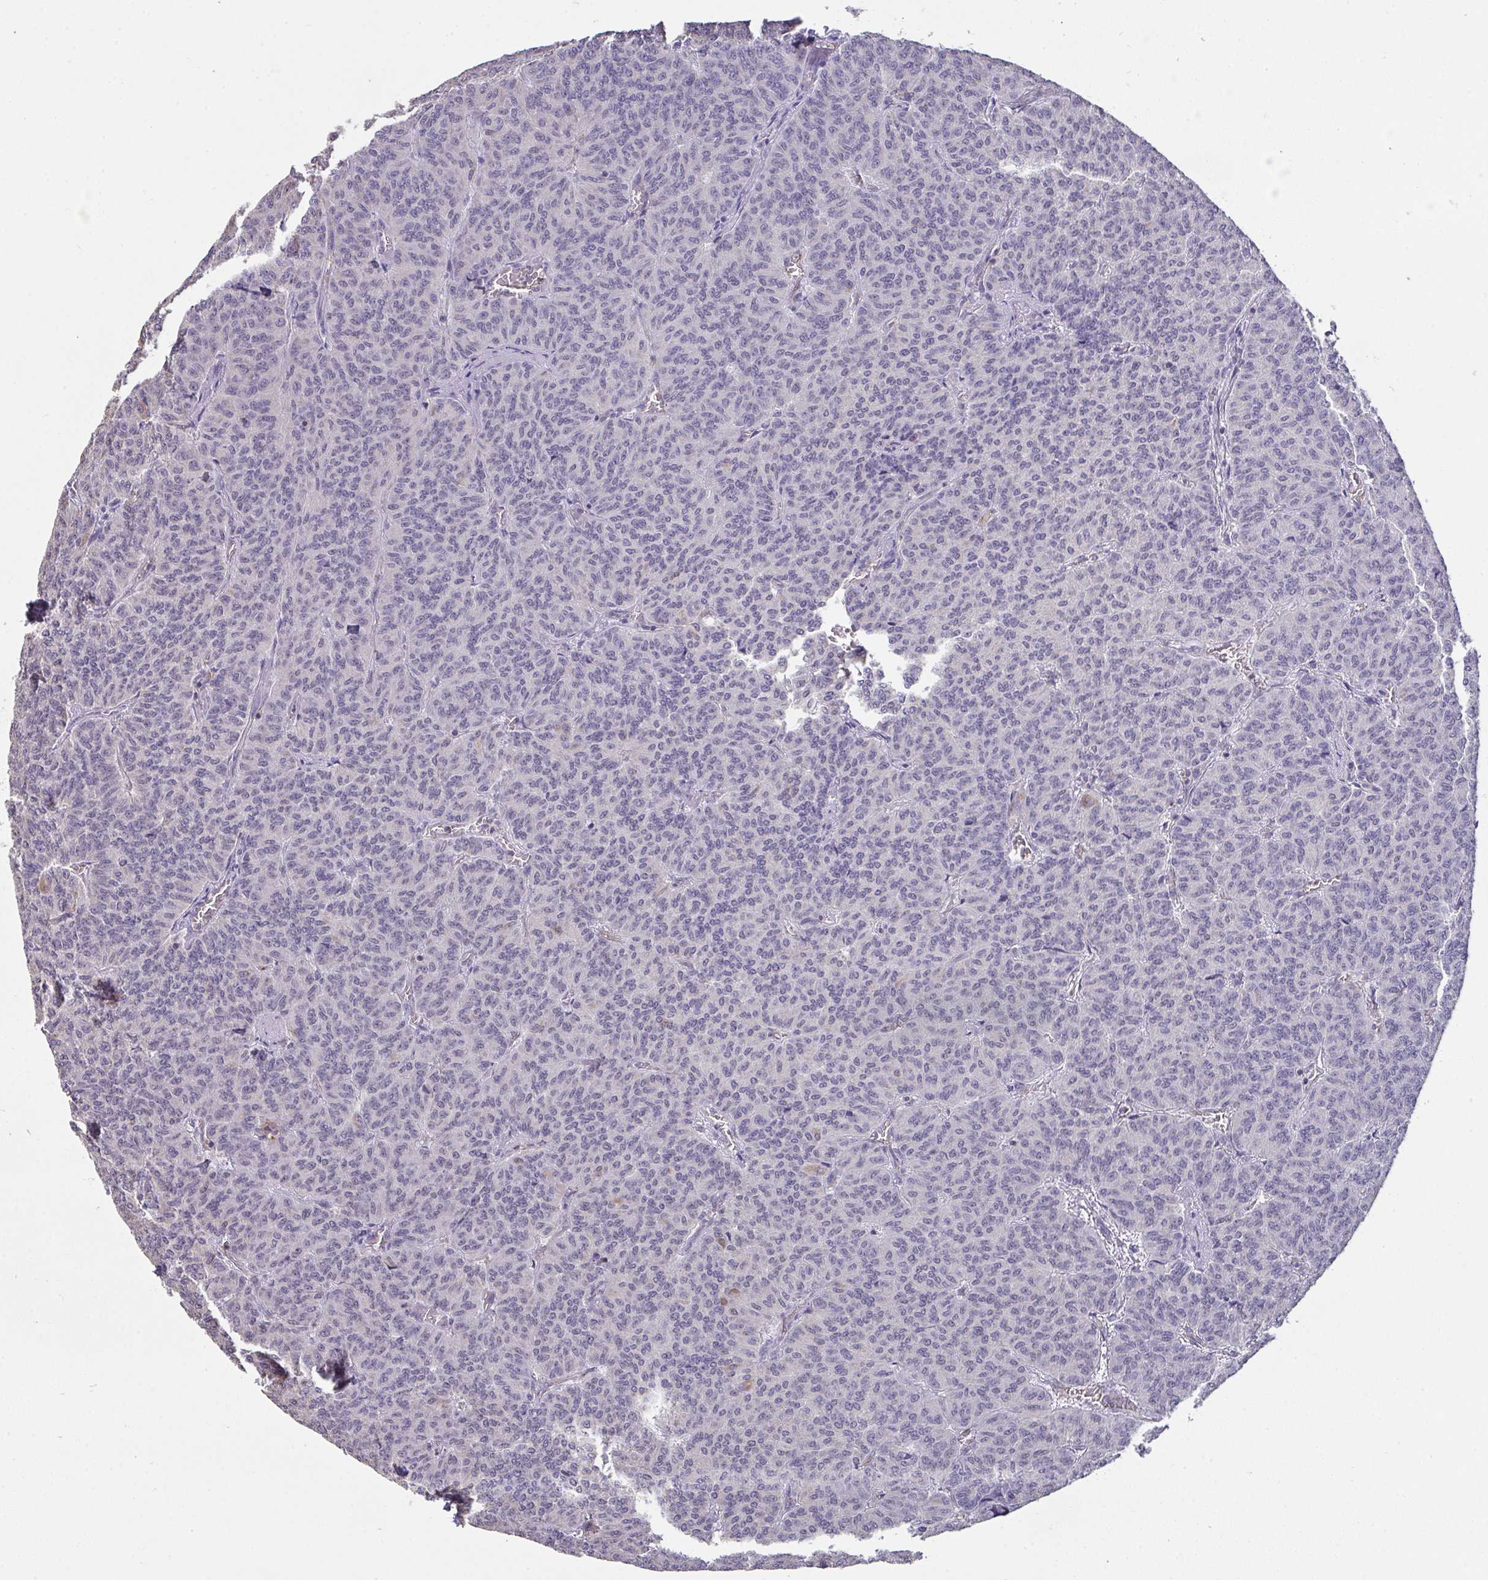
{"staining": {"intensity": "weak", "quantity": "25%-75%", "location": "nuclear"}, "tissue": "carcinoid", "cell_type": "Tumor cells", "image_type": "cancer", "snomed": [{"axis": "morphology", "description": "Carcinoid, malignant, NOS"}, {"axis": "topography", "description": "Lung"}], "caption": "The micrograph reveals a brown stain indicating the presence of a protein in the nuclear of tumor cells in carcinoid.", "gene": "SENP3", "patient": {"sex": "male", "age": 61}}